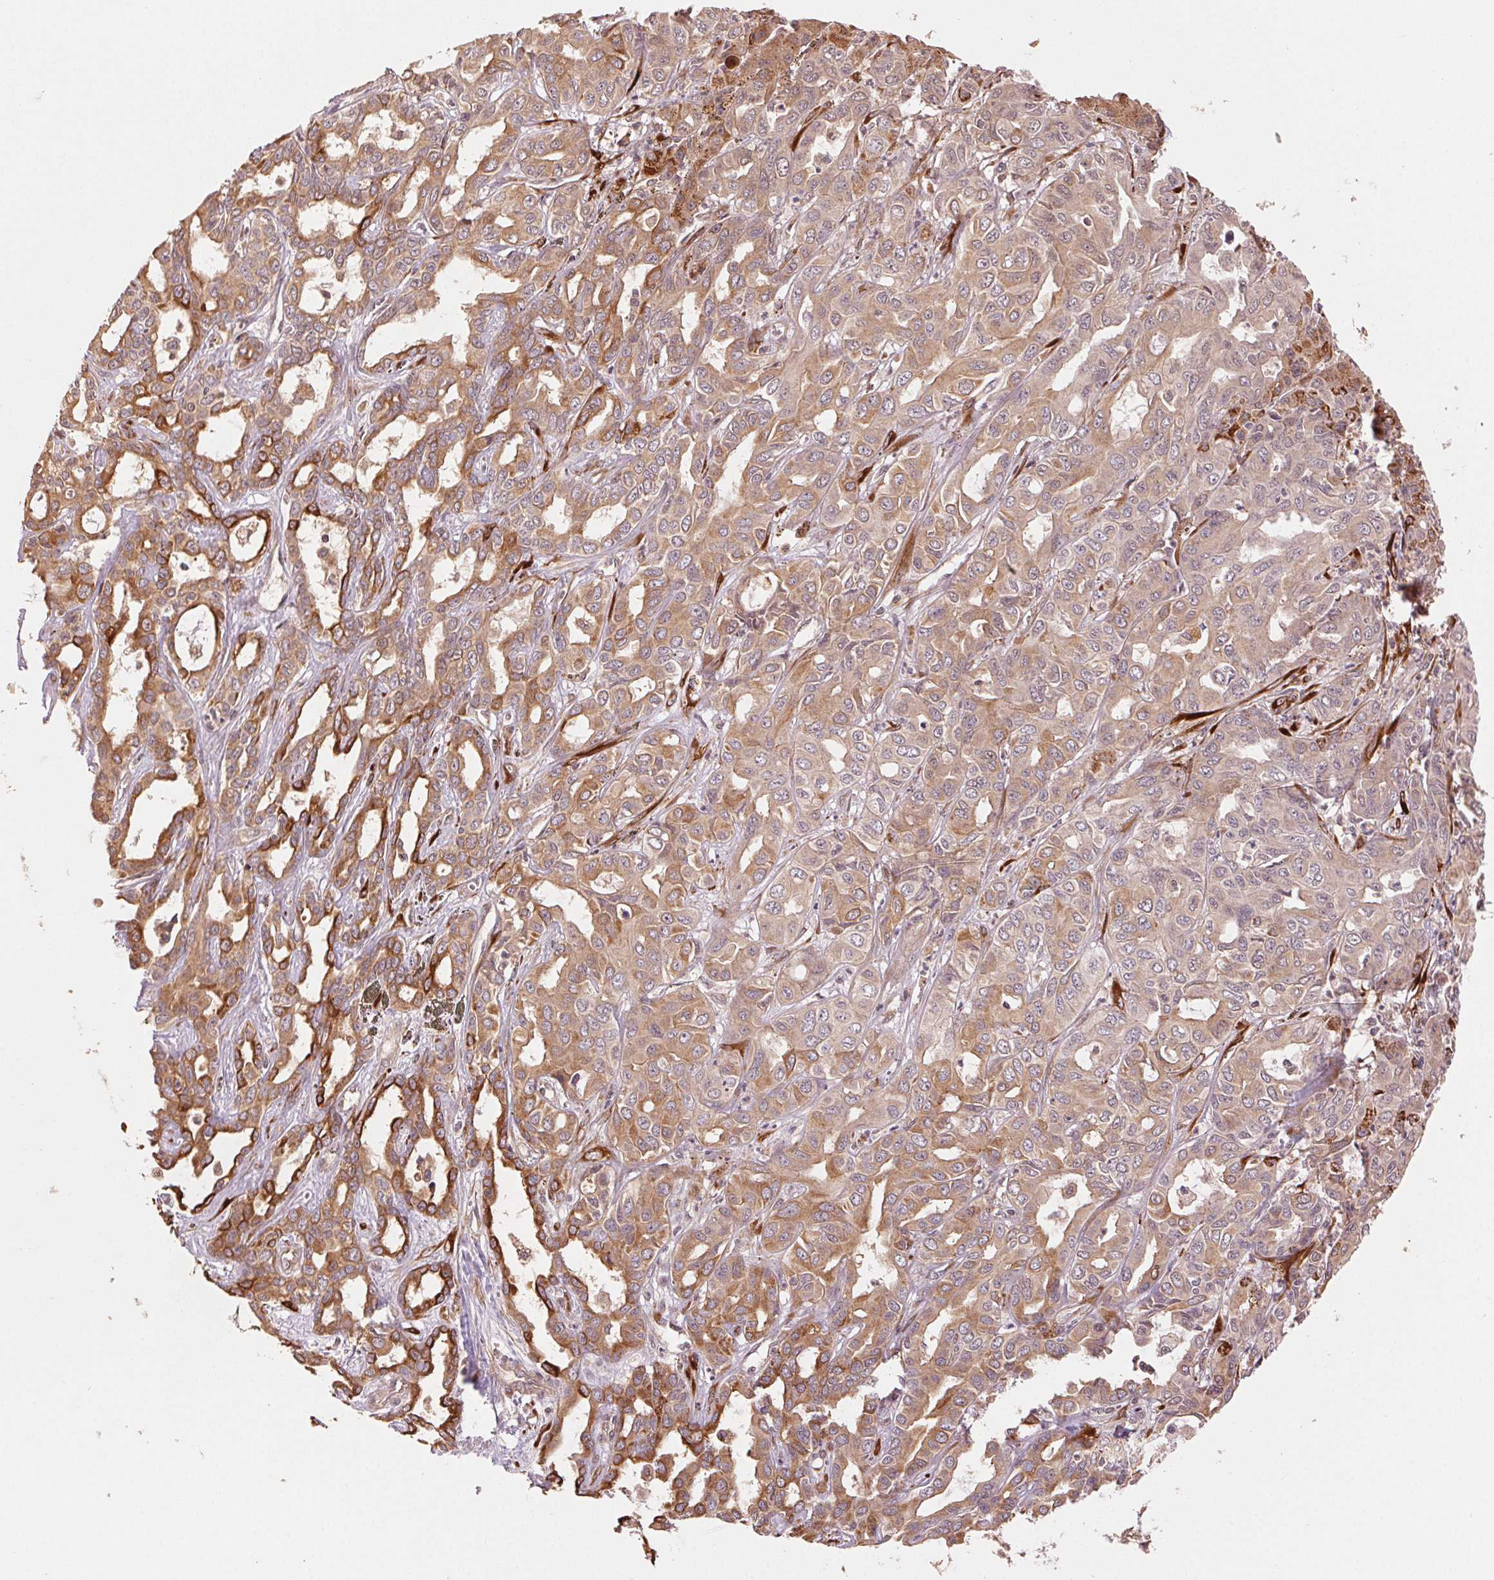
{"staining": {"intensity": "moderate", "quantity": ">75%", "location": "cytoplasmic/membranous"}, "tissue": "liver cancer", "cell_type": "Tumor cells", "image_type": "cancer", "snomed": [{"axis": "morphology", "description": "Cholangiocarcinoma"}, {"axis": "topography", "description": "Liver"}], "caption": "Liver cancer (cholangiocarcinoma) was stained to show a protein in brown. There is medium levels of moderate cytoplasmic/membranous positivity in approximately >75% of tumor cells.", "gene": "KLHL15", "patient": {"sex": "female", "age": 60}}